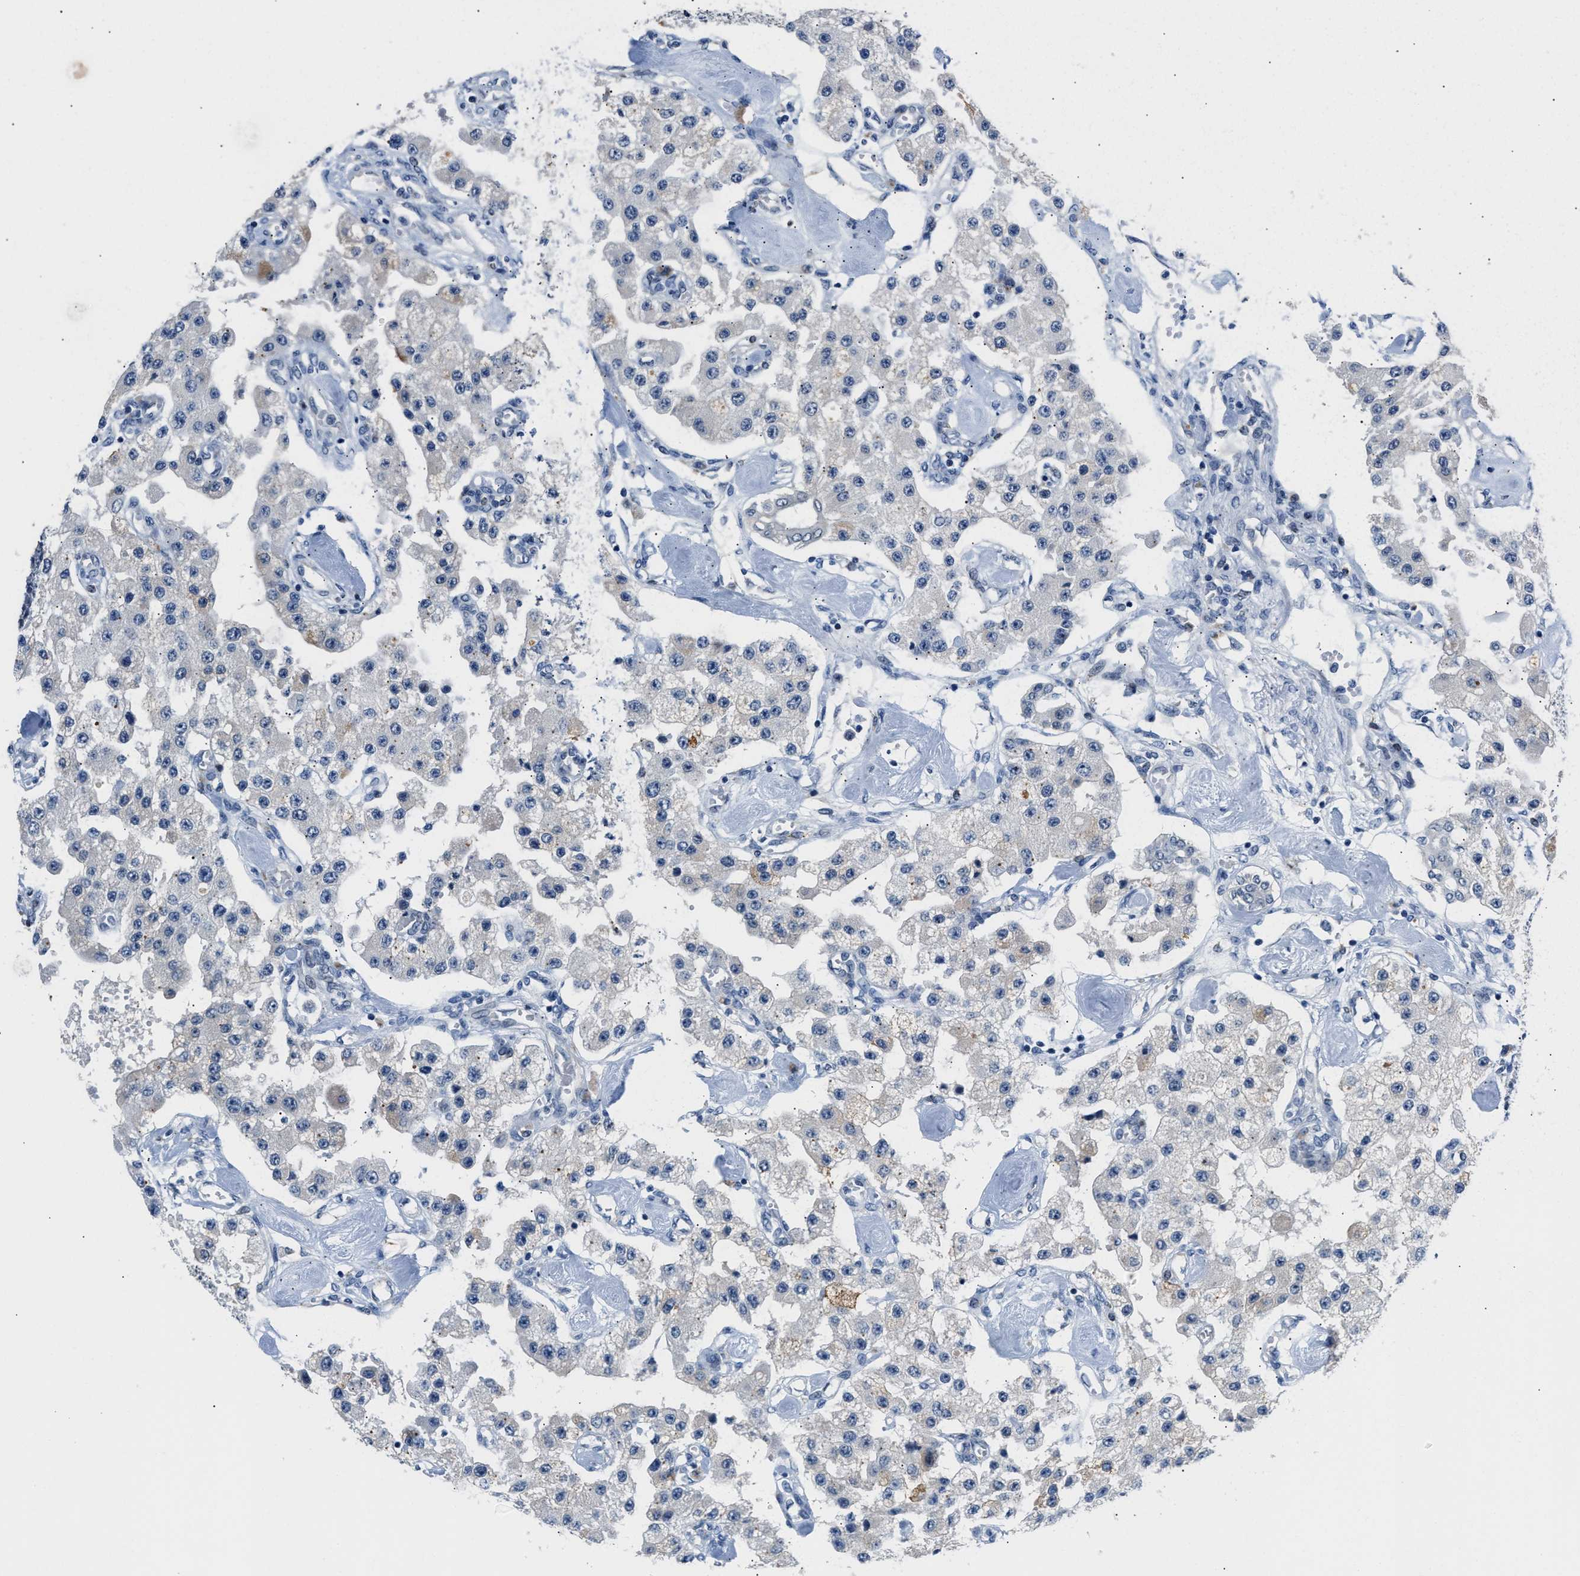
{"staining": {"intensity": "negative", "quantity": "none", "location": "none"}, "tissue": "carcinoid", "cell_type": "Tumor cells", "image_type": "cancer", "snomed": [{"axis": "morphology", "description": "Carcinoid, malignant, NOS"}, {"axis": "topography", "description": "Pancreas"}], "caption": "Tumor cells show no significant staining in carcinoid (malignant).", "gene": "PPM1H", "patient": {"sex": "male", "age": 41}}